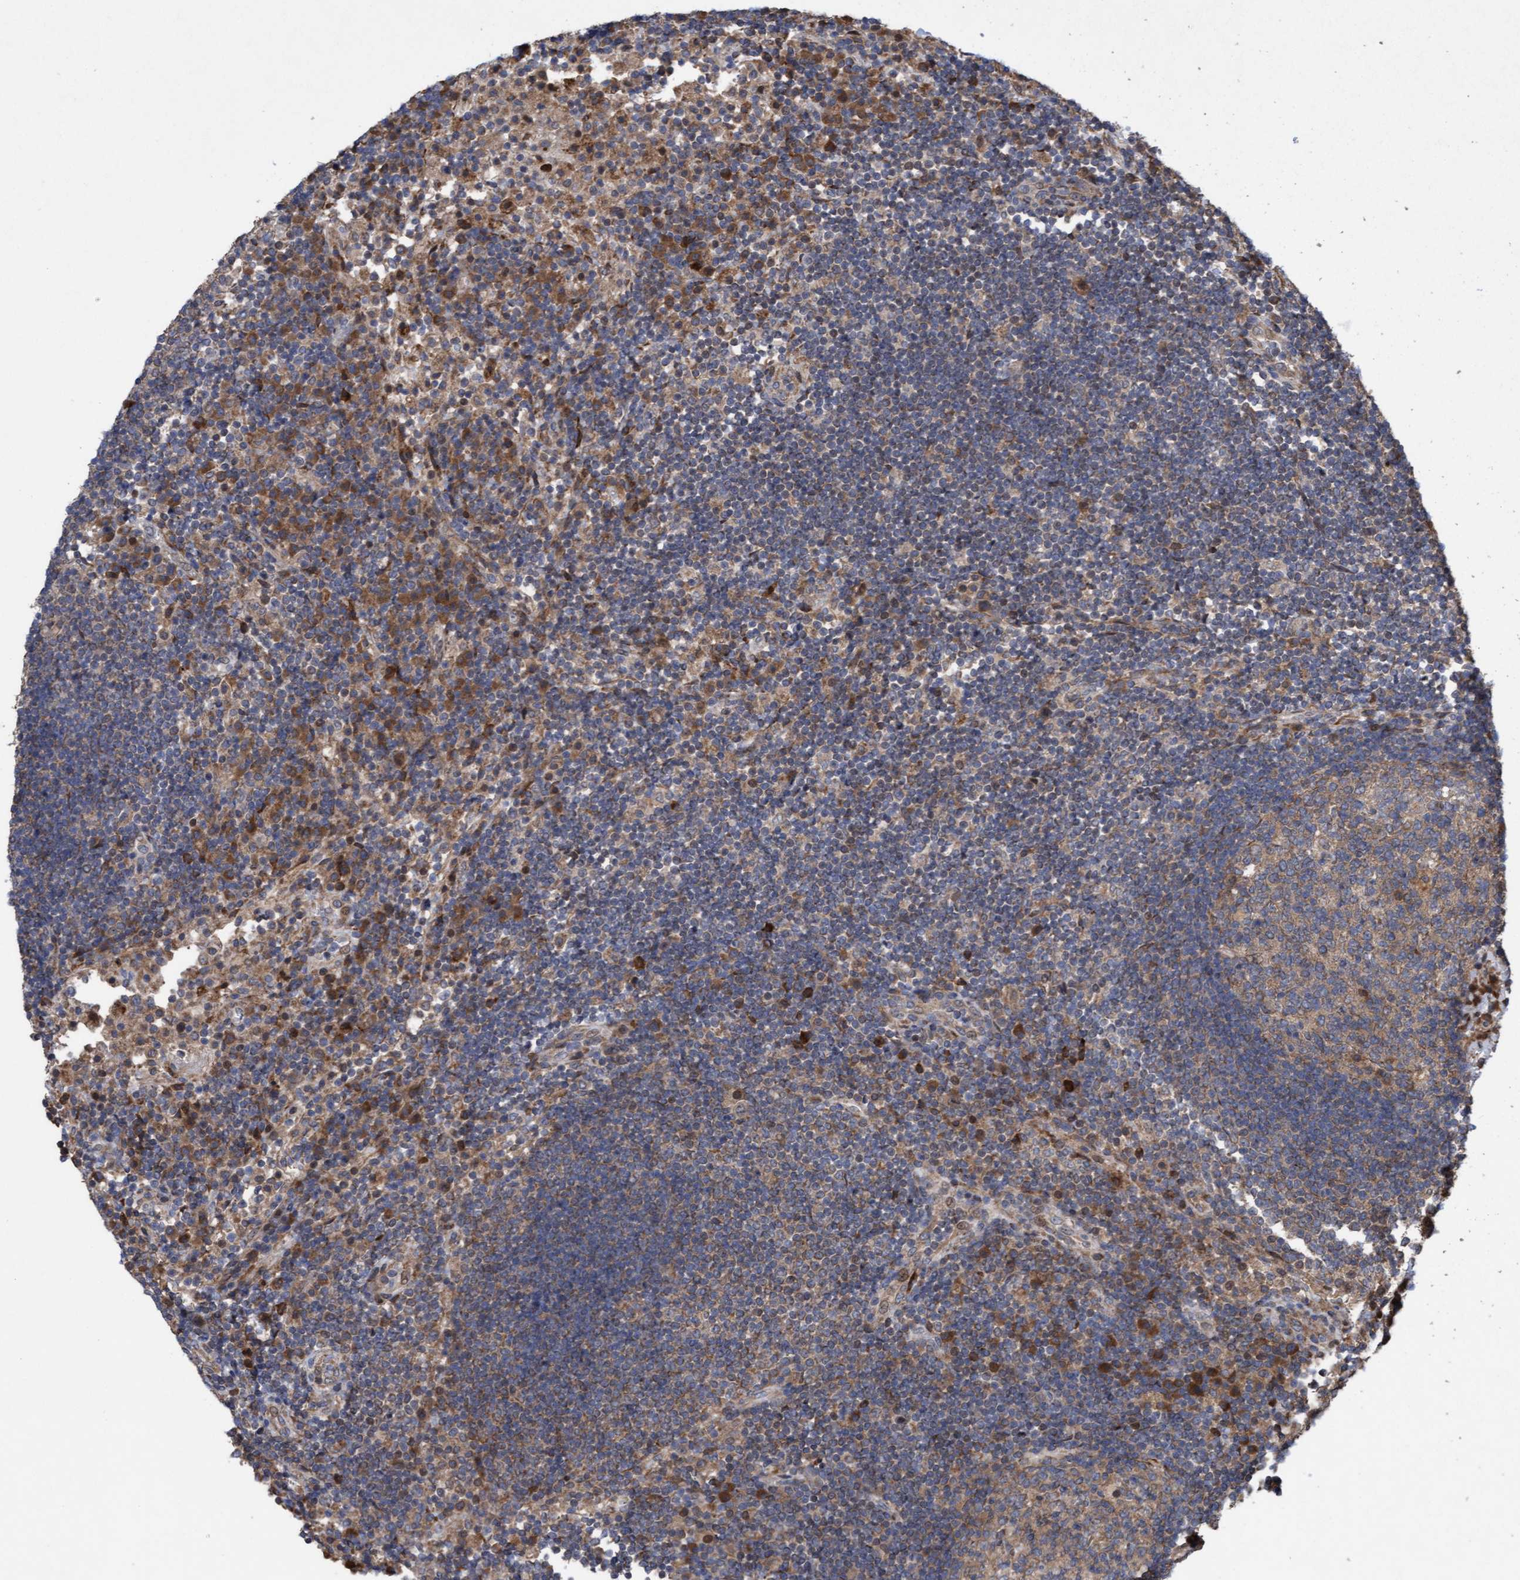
{"staining": {"intensity": "moderate", "quantity": ">75%", "location": "cytoplasmic/membranous"}, "tissue": "lymph node", "cell_type": "Germinal center cells", "image_type": "normal", "snomed": [{"axis": "morphology", "description": "Normal tissue, NOS"}, {"axis": "topography", "description": "Lymph node"}], "caption": "Immunohistochemical staining of normal lymph node demonstrates medium levels of moderate cytoplasmic/membranous positivity in about >75% of germinal center cells. (DAB IHC with brightfield microscopy, high magnification).", "gene": "ELP5", "patient": {"sex": "female", "age": 53}}